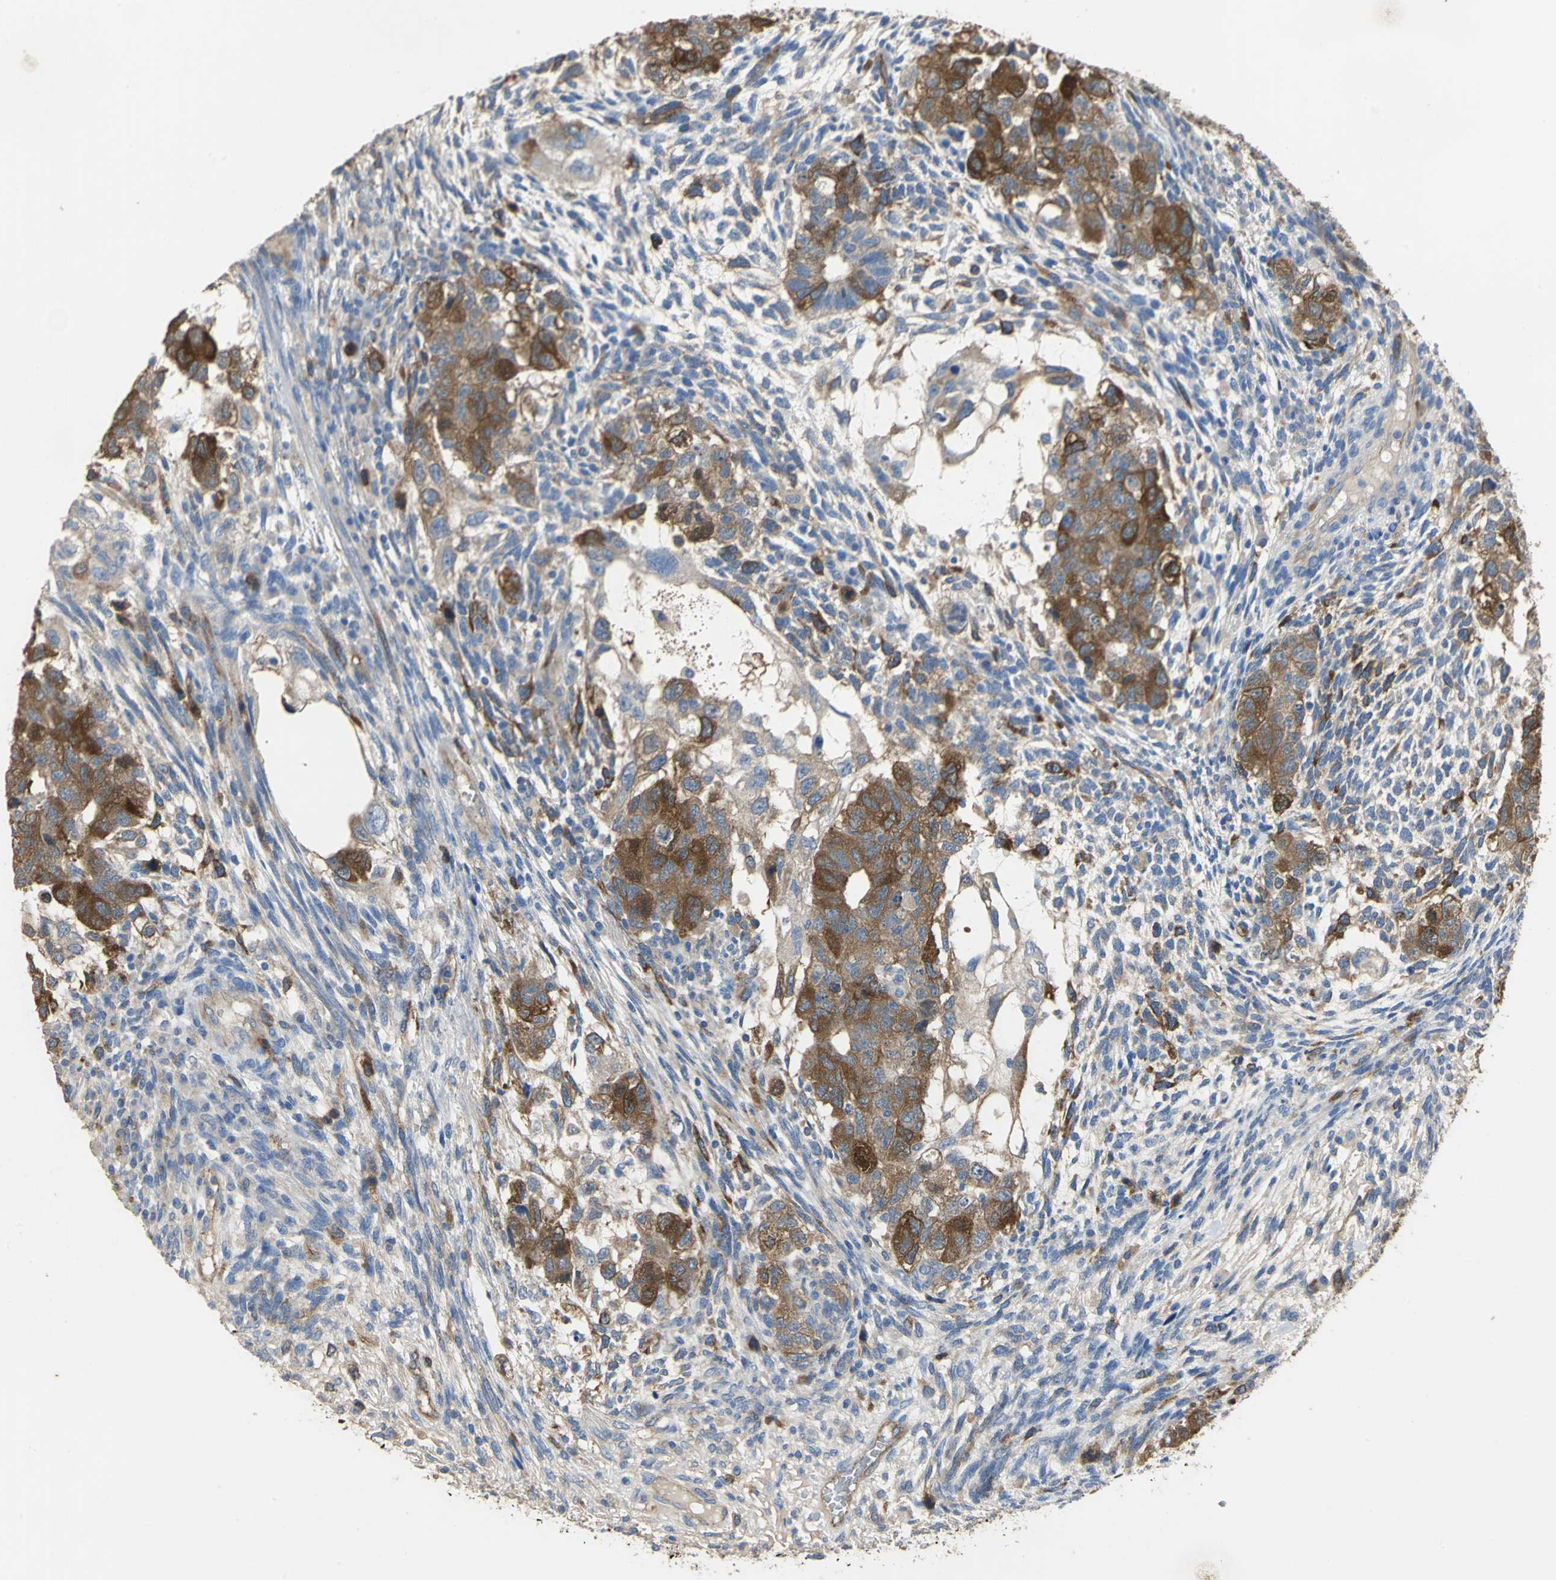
{"staining": {"intensity": "strong", "quantity": ">75%", "location": "cytoplasmic/membranous"}, "tissue": "testis cancer", "cell_type": "Tumor cells", "image_type": "cancer", "snomed": [{"axis": "morphology", "description": "Normal tissue, NOS"}, {"axis": "morphology", "description": "Carcinoma, Embryonal, NOS"}, {"axis": "topography", "description": "Testis"}], "caption": "Testis embryonal carcinoma tissue exhibits strong cytoplasmic/membranous positivity in approximately >75% of tumor cells, visualized by immunohistochemistry. (brown staining indicates protein expression, while blue staining denotes nuclei).", "gene": "DLGAP5", "patient": {"sex": "male", "age": 36}}